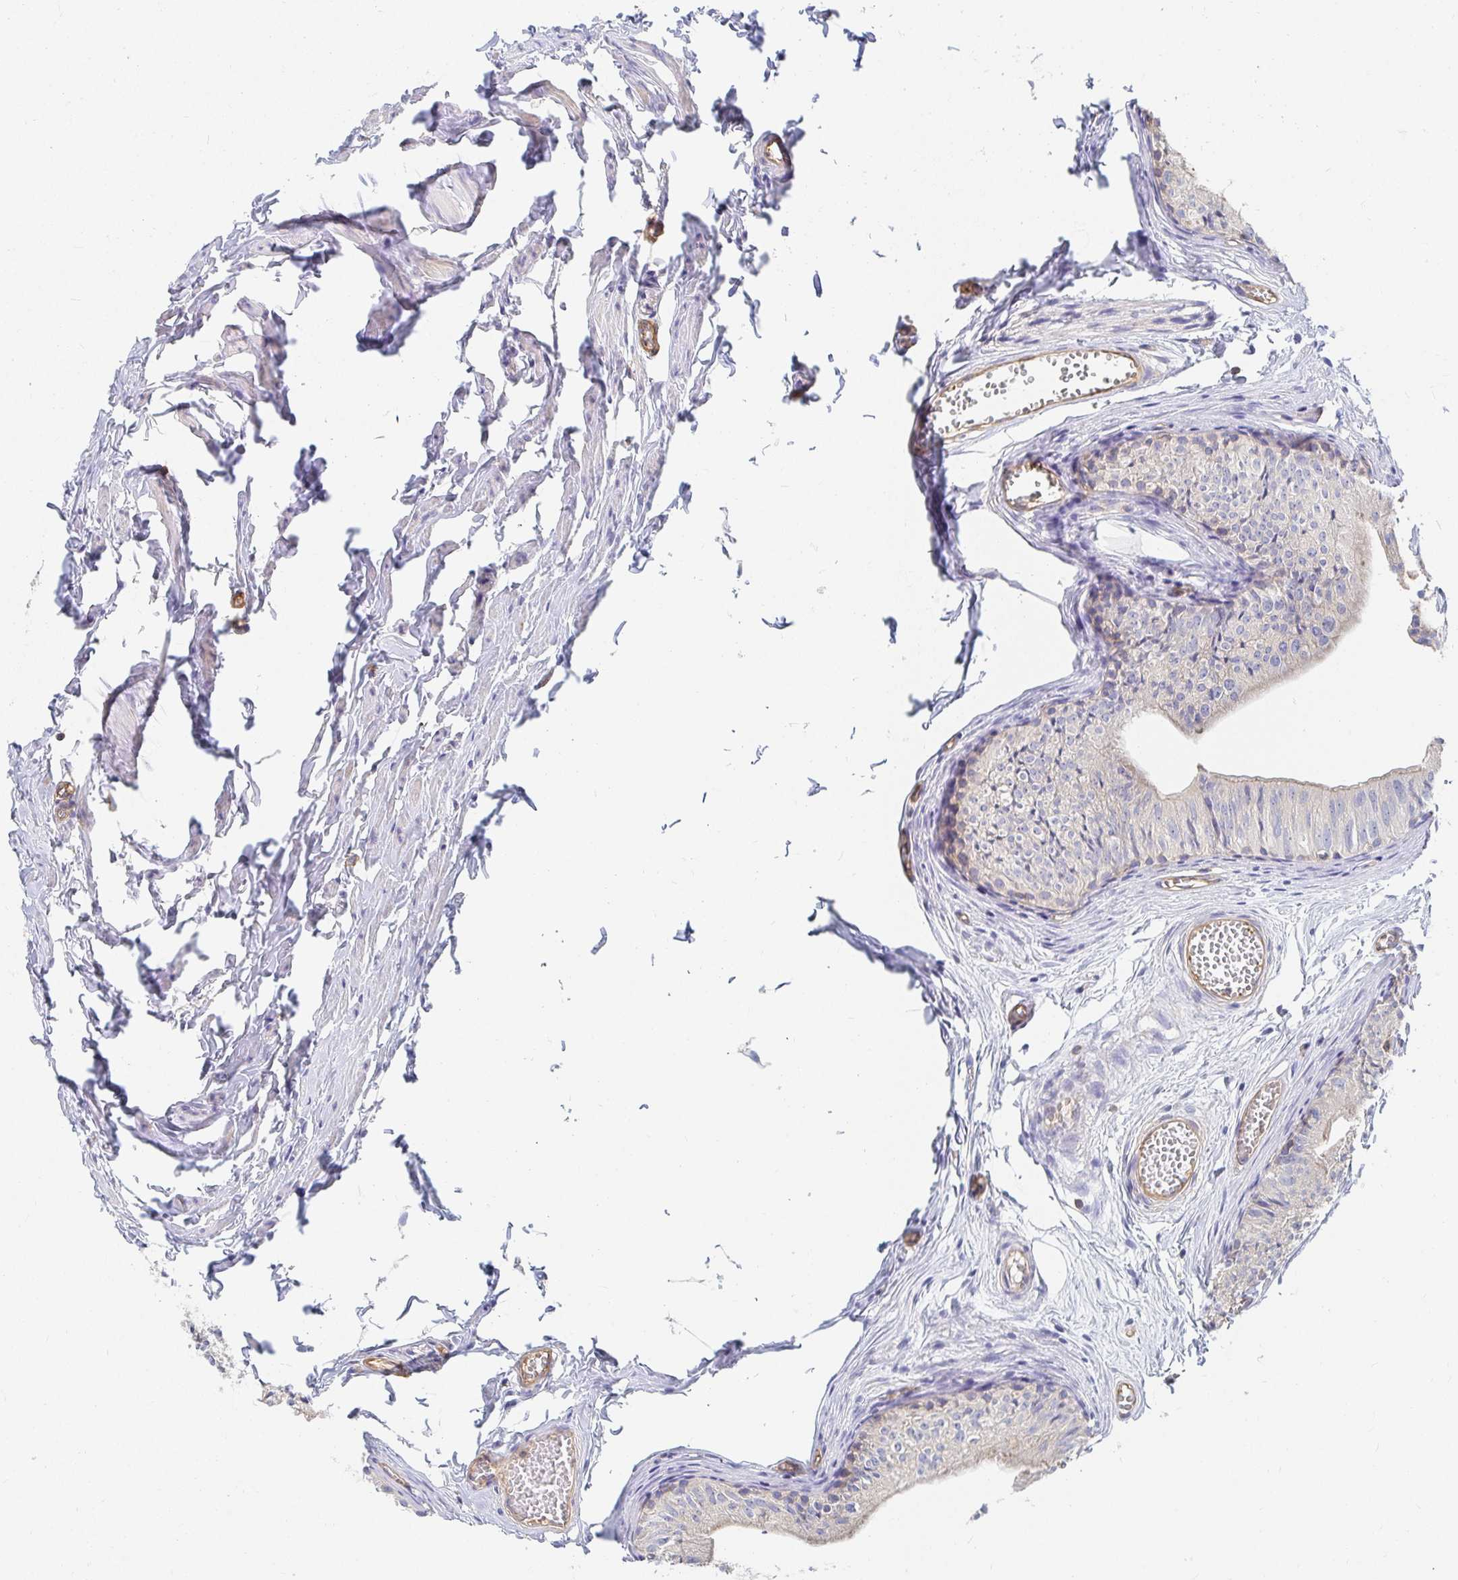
{"staining": {"intensity": "moderate", "quantity": "<25%", "location": "cytoplasmic/membranous"}, "tissue": "epididymis", "cell_type": "Glandular cells", "image_type": "normal", "snomed": [{"axis": "morphology", "description": "Normal tissue, NOS"}, {"axis": "topography", "description": "Epididymis"}], "caption": "Immunohistochemistry (IHC) (DAB (3,3'-diaminobenzidine)) staining of unremarkable epididymis displays moderate cytoplasmic/membranous protein staining in approximately <25% of glandular cells. The staining is performed using DAB (3,3'-diaminobenzidine) brown chromogen to label protein expression. The nuclei are counter-stained blue using hematoxylin.", "gene": "TSPAN19", "patient": {"sex": "male", "age": 25}}